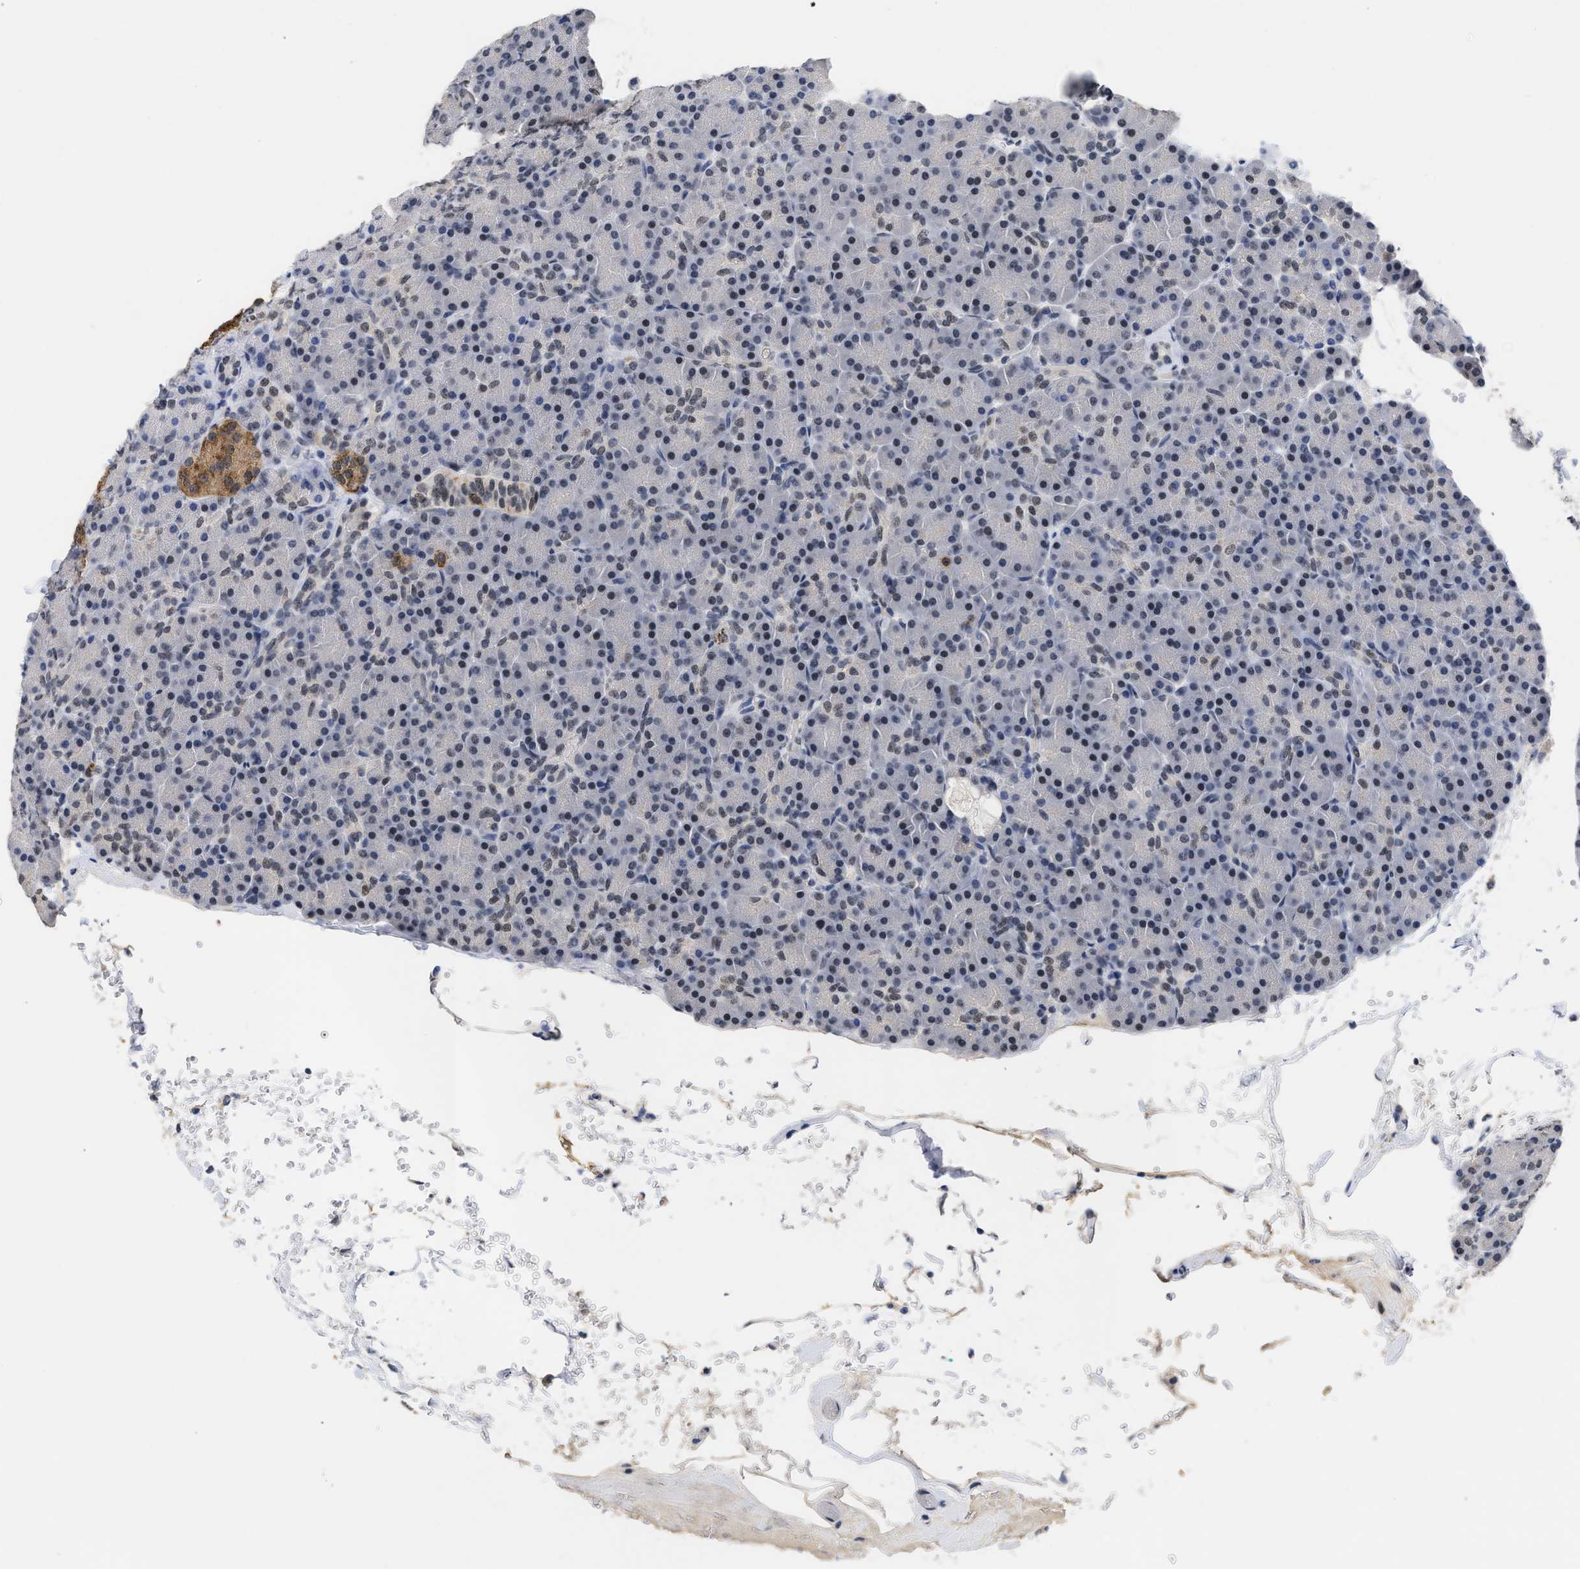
{"staining": {"intensity": "weak", "quantity": "25%-75%", "location": "nuclear"}, "tissue": "pancreas", "cell_type": "Exocrine glandular cells", "image_type": "normal", "snomed": [{"axis": "morphology", "description": "Normal tissue, NOS"}, {"axis": "topography", "description": "Pancreas"}], "caption": "IHC photomicrograph of unremarkable pancreas: human pancreas stained using immunohistochemistry (IHC) demonstrates low levels of weak protein expression localized specifically in the nuclear of exocrine glandular cells, appearing as a nuclear brown color.", "gene": "GGNBP2", "patient": {"sex": "female", "age": 43}}